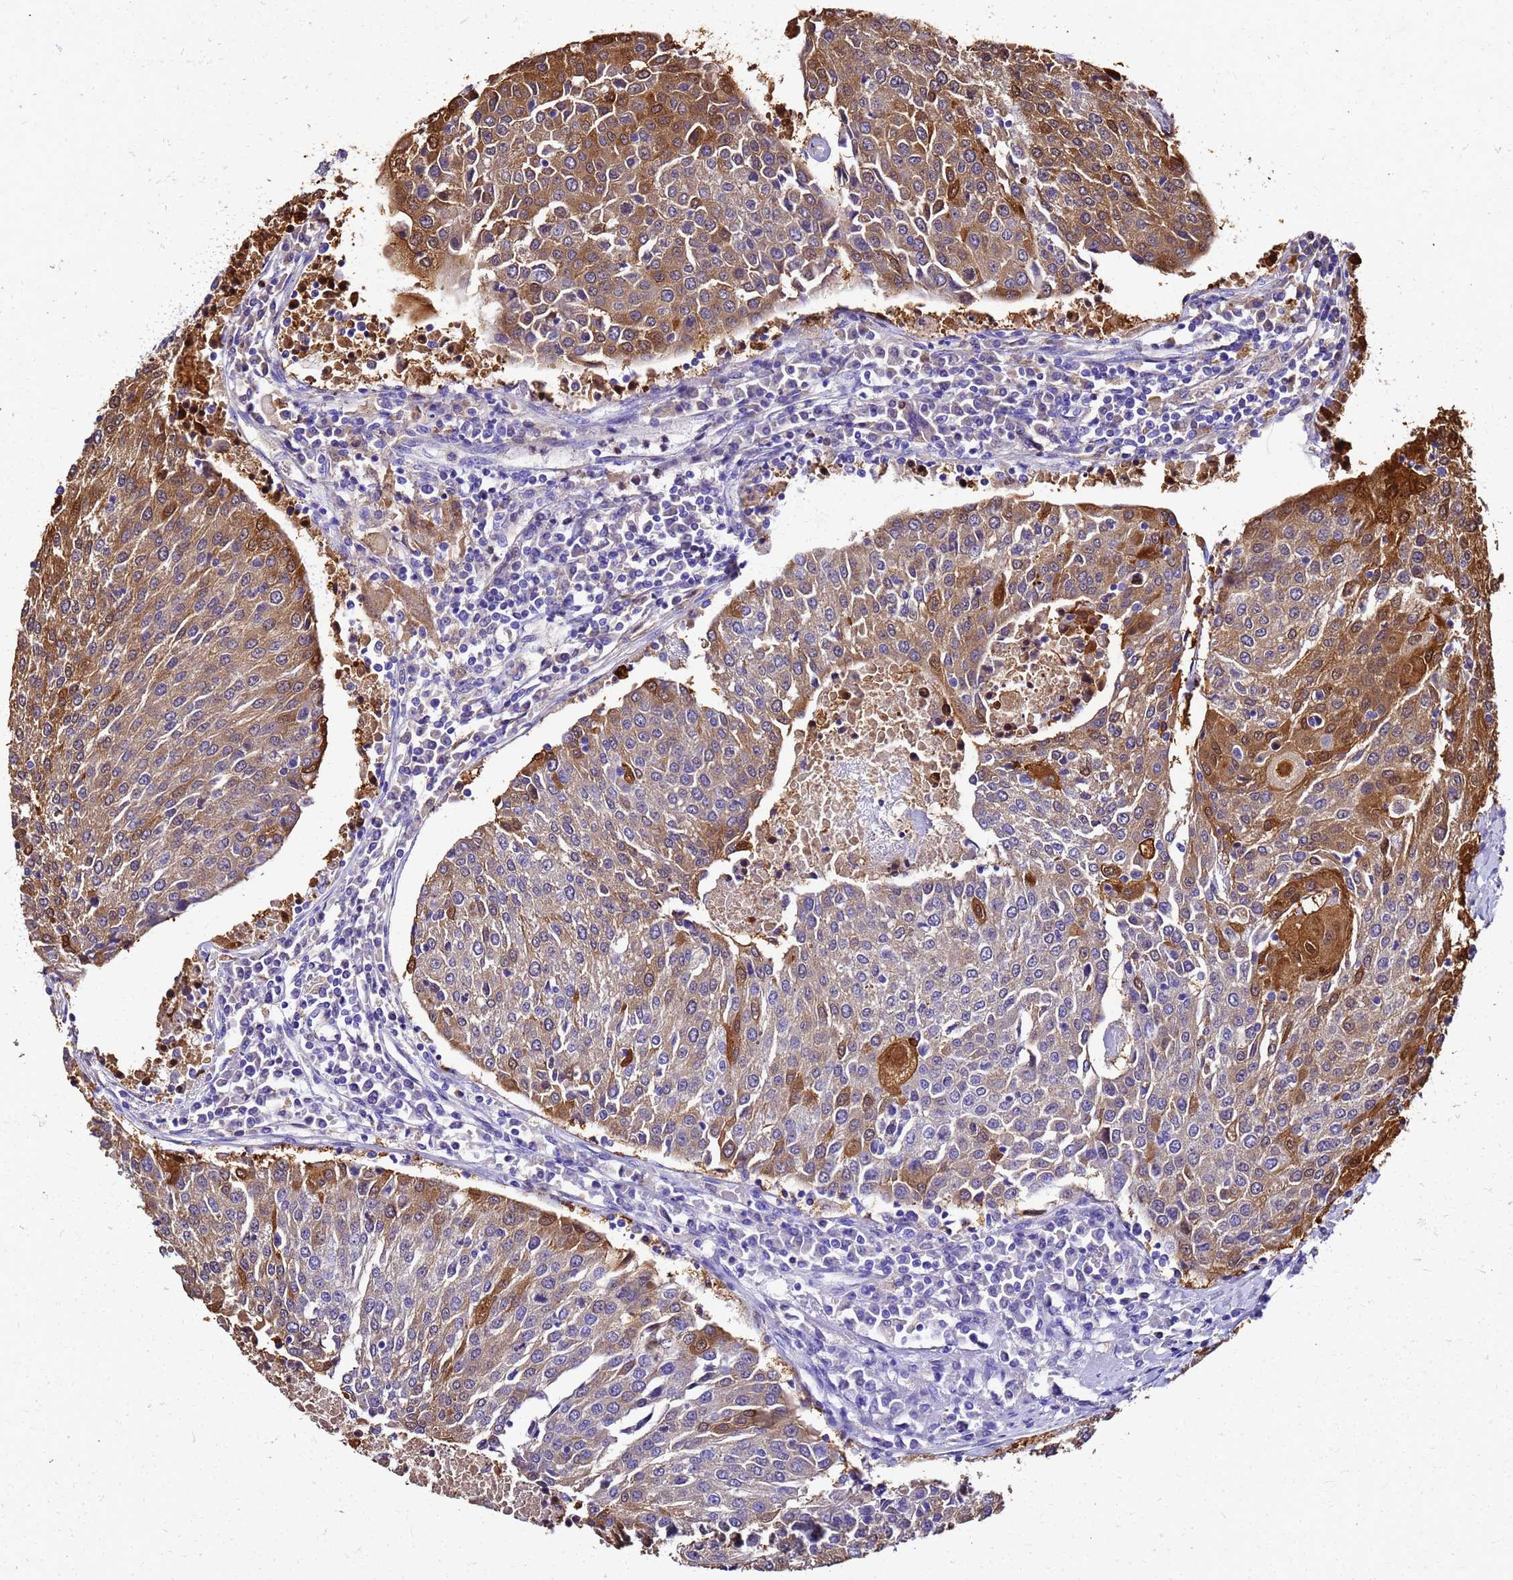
{"staining": {"intensity": "strong", "quantity": "25%-75%", "location": "cytoplasmic/membranous,nuclear"}, "tissue": "urothelial cancer", "cell_type": "Tumor cells", "image_type": "cancer", "snomed": [{"axis": "morphology", "description": "Urothelial carcinoma, High grade"}, {"axis": "topography", "description": "Urinary bladder"}], "caption": "This histopathology image exhibits urothelial cancer stained with immunohistochemistry to label a protein in brown. The cytoplasmic/membranous and nuclear of tumor cells show strong positivity for the protein. Nuclei are counter-stained blue.", "gene": "S100A11", "patient": {"sex": "female", "age": 85}}